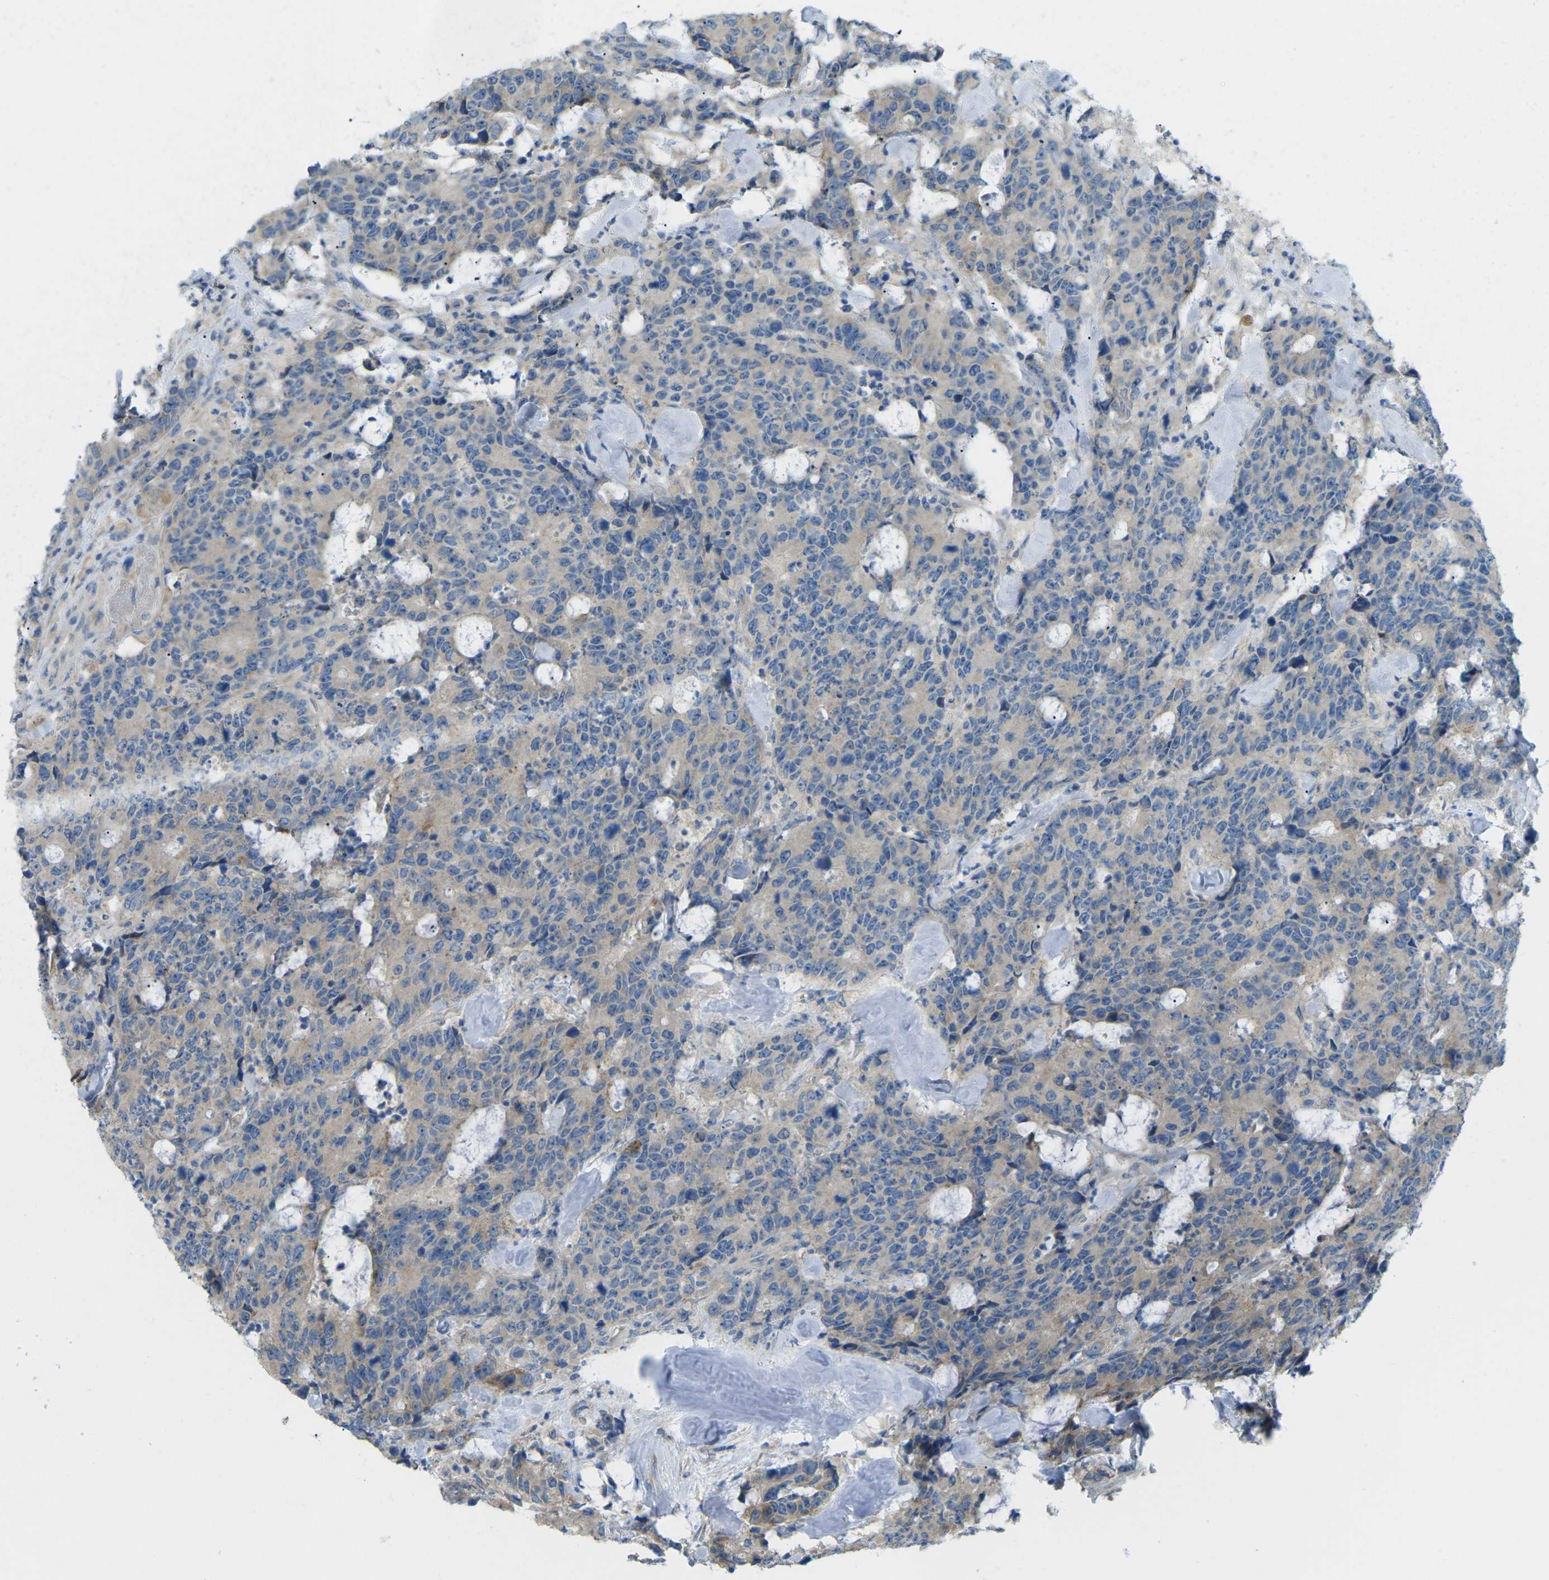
{"staining": {"intensity": "weak", "quantity": ">75%", "location": "cytoplasmic/membranous"}, "tissue": "colorectal cancer", "cell_type": "Tumor cells", "image_type": "cancer", "snomed": [{"axis": "morphology", "description": "Adenocarcinoma, NOS"}, {"axis": "topography", "description": "Colon"}], "caption": "Immunohistochemical staining of colorectal cancer shows weak cytoplasmic/membranous protein staining in about >75% of tumor cells.", "gene": "MYLK4", "patient": {"sex": "female", "age": 86}}